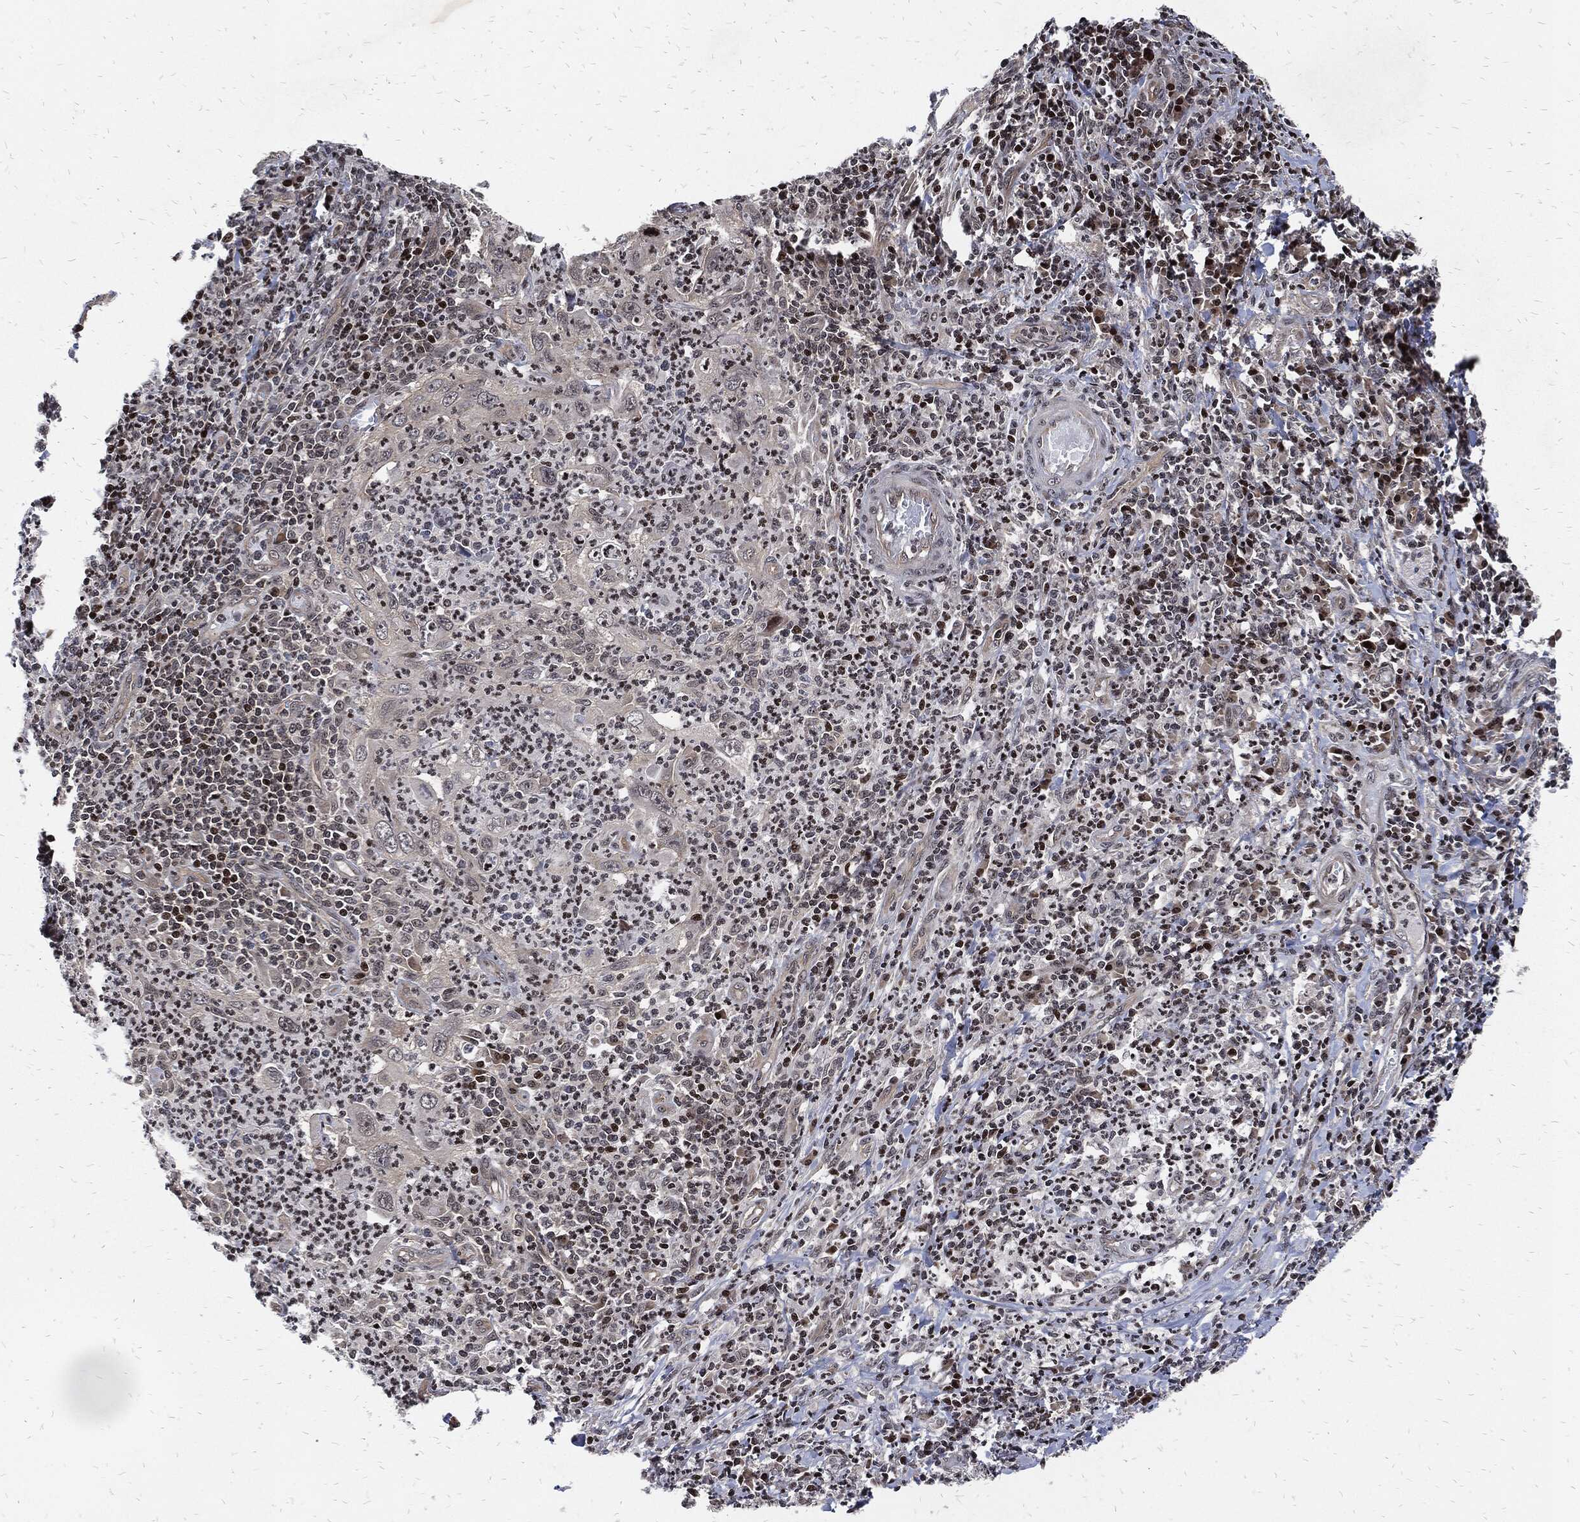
{"staining": {"intensity": "negative", "quantity": "none", "location": "none"}, "tissue": "cervical cancer", "cell_type": "Tumor cells", "image_type": "cancer", "snomed": [{"axis": "morphology", "description": "Squamous cell carcinoma, NOS"}, {"axis": "topography", "description": "Cervix"}], "caption": "Micrograph shows no significant protein positivity in tumor cells of cervical cancer (squamous cell carcinoma).", "gene": "ZNF775", "patient": {"sex": "female", "age": 26}}